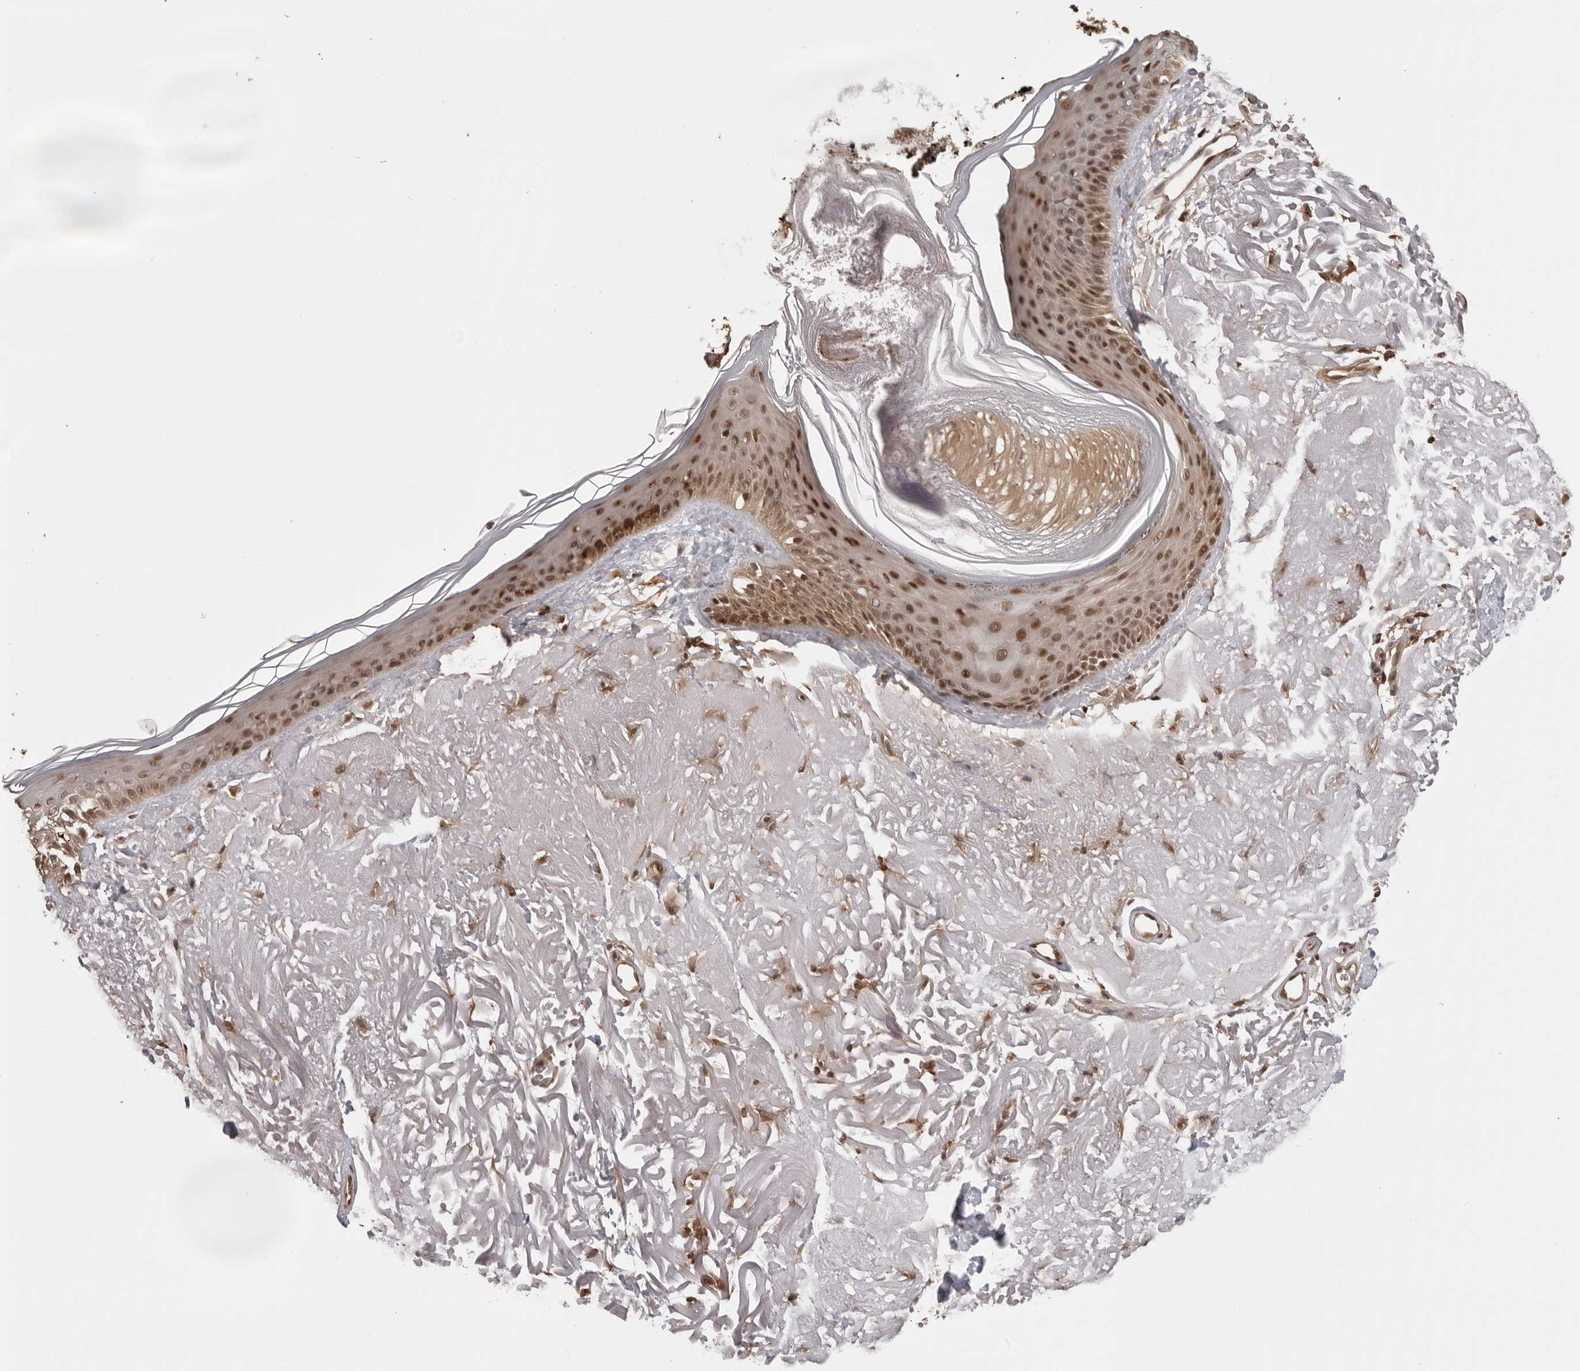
{"staining": {"intensity": "moderate", "quantity": ">75%", "location": "nuclear"}, "tissue": "skin", "cell_type": "Fibroblasts", "image_type": "normal", "snomed": [{"axis": "morphology", "description": "Normal tissue, NOS"}, {"axis": "topography", "description": "Skin"}, {"axis": "topography", "description": "Skeletal muscle"}], "caption": "Moderate nuclear staining for a protein is appreciated in approximately >75% of fibroblasts of benign skin using immunohistochemistry (IHC).", "gene": "SDE2", "patient": {"sex": "male", "age": 83}}